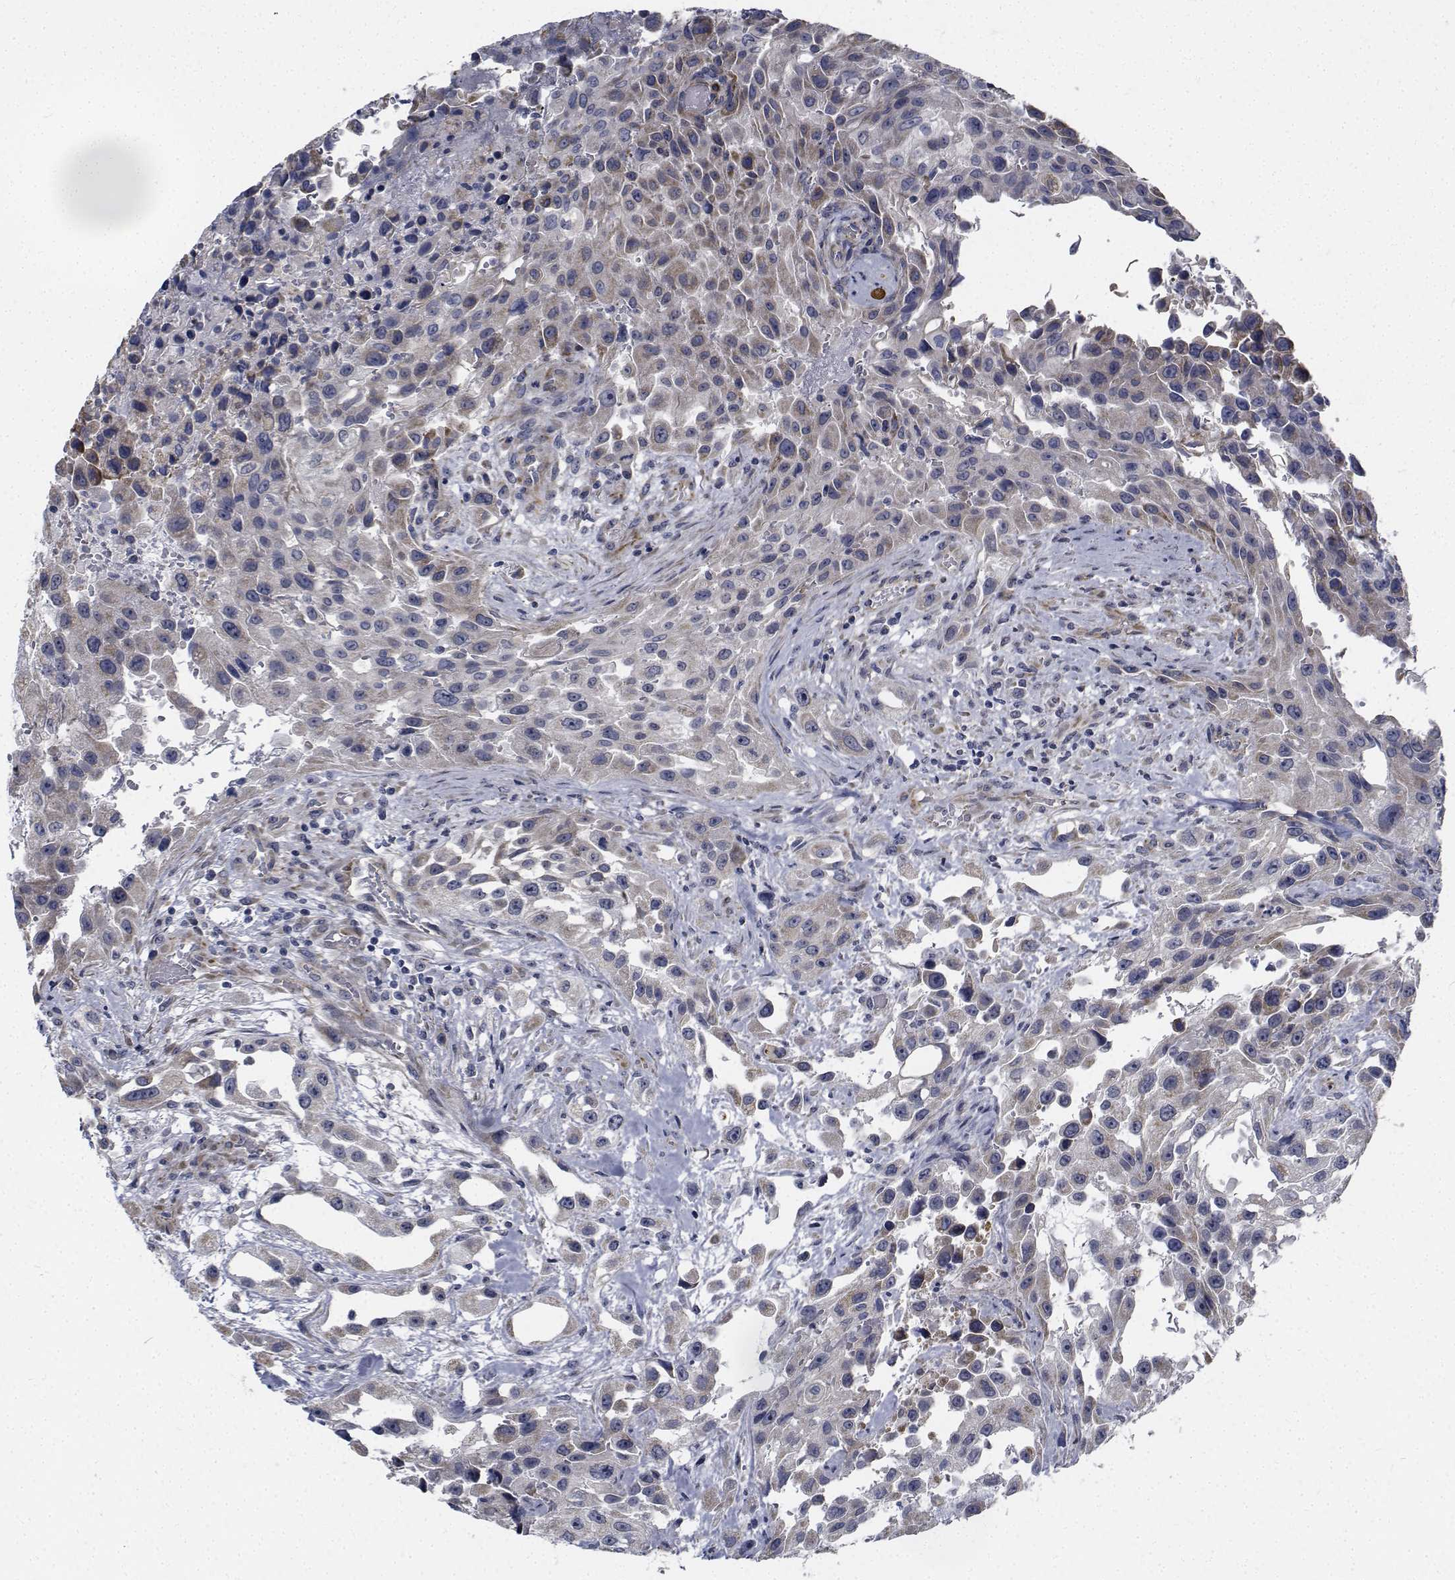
{"staining": {"intensity": "weak", "quantity": "<25%", "location": "cytoplasmic/membranous"}, "tissue": "urothelial cancer", "cell_type": "Tumor cells", "image_type": "cancer", "snomed": [{"axis": "morphology", "description": "Urothelial carcinoma, High grade"}, {"axis": "topography", "description": "Urinary bladder"}], "caption": "Immunohistochemical staining of high-grade urothelial carcinoma displays no significant positivity in tumor cells. (Stains: DAB immunohistochemistry (IHC) with hematoxylin counter stain, Microscopy: brightfield microscopy at high magnification).", "gene": "TTBK1", "patient": {"sex": "male", "age": 79}}